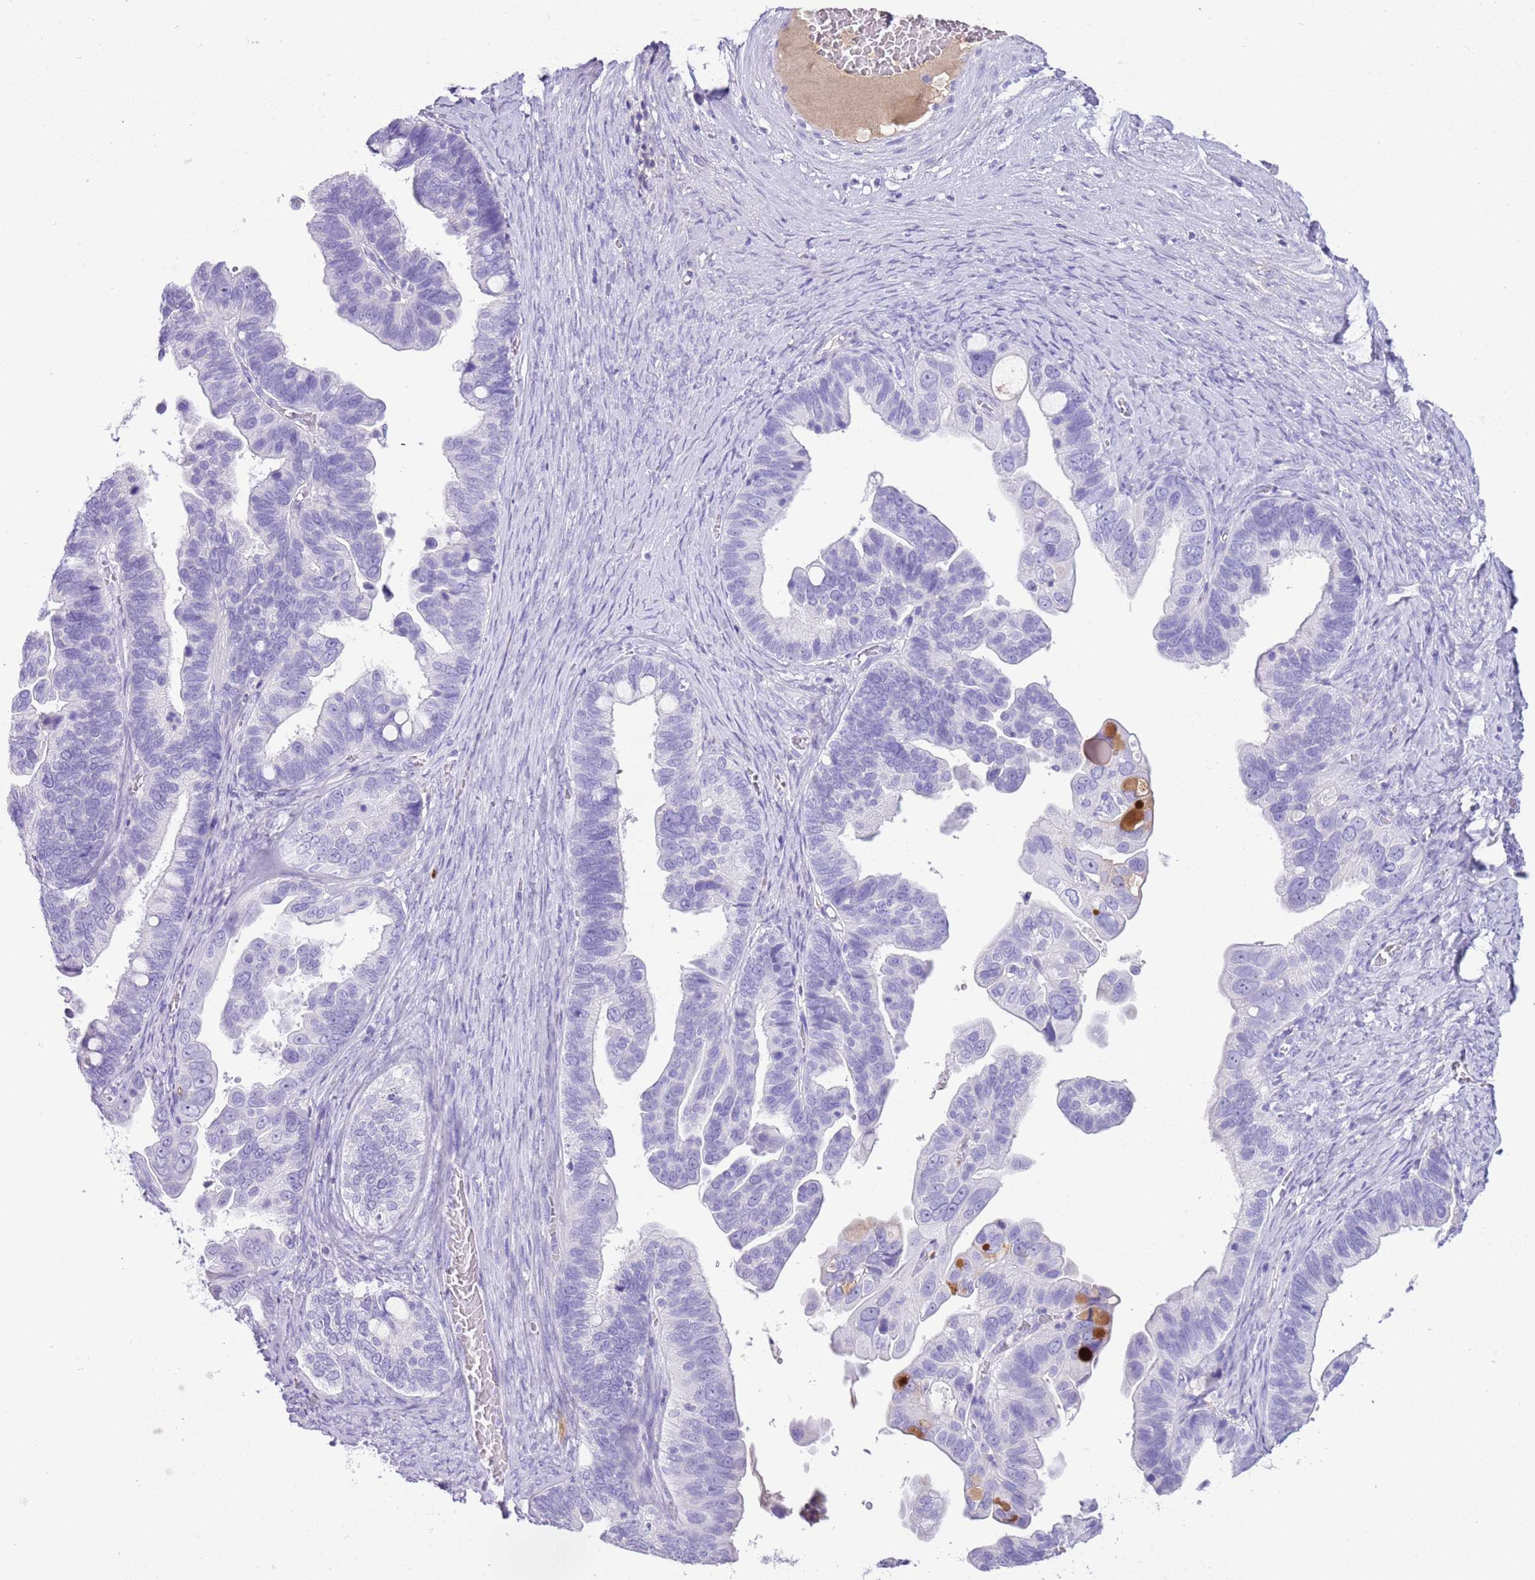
{"staining": {"intensity": "negative", "quantity": "none", "location": "none"}, "tissue": "ovarian cancer", "cell_type": "Tumor cells", "image_type": "cancer", "snomed": [{"axis": "morphology", "description": "Cystadenocarcinoma, serous, NOS"}, {"axis": "topography", "description": "Ovary"}], "caption": "An immunohistochemistry histopathology image of serous cystadenocarcinoma (ovarian) is shown. There is no staining in tumor cells of serous cystadenocarcinoma (ovarian).", "gene": "IGKV3D-11", "patient": {"sex": "female", "age": 56}}